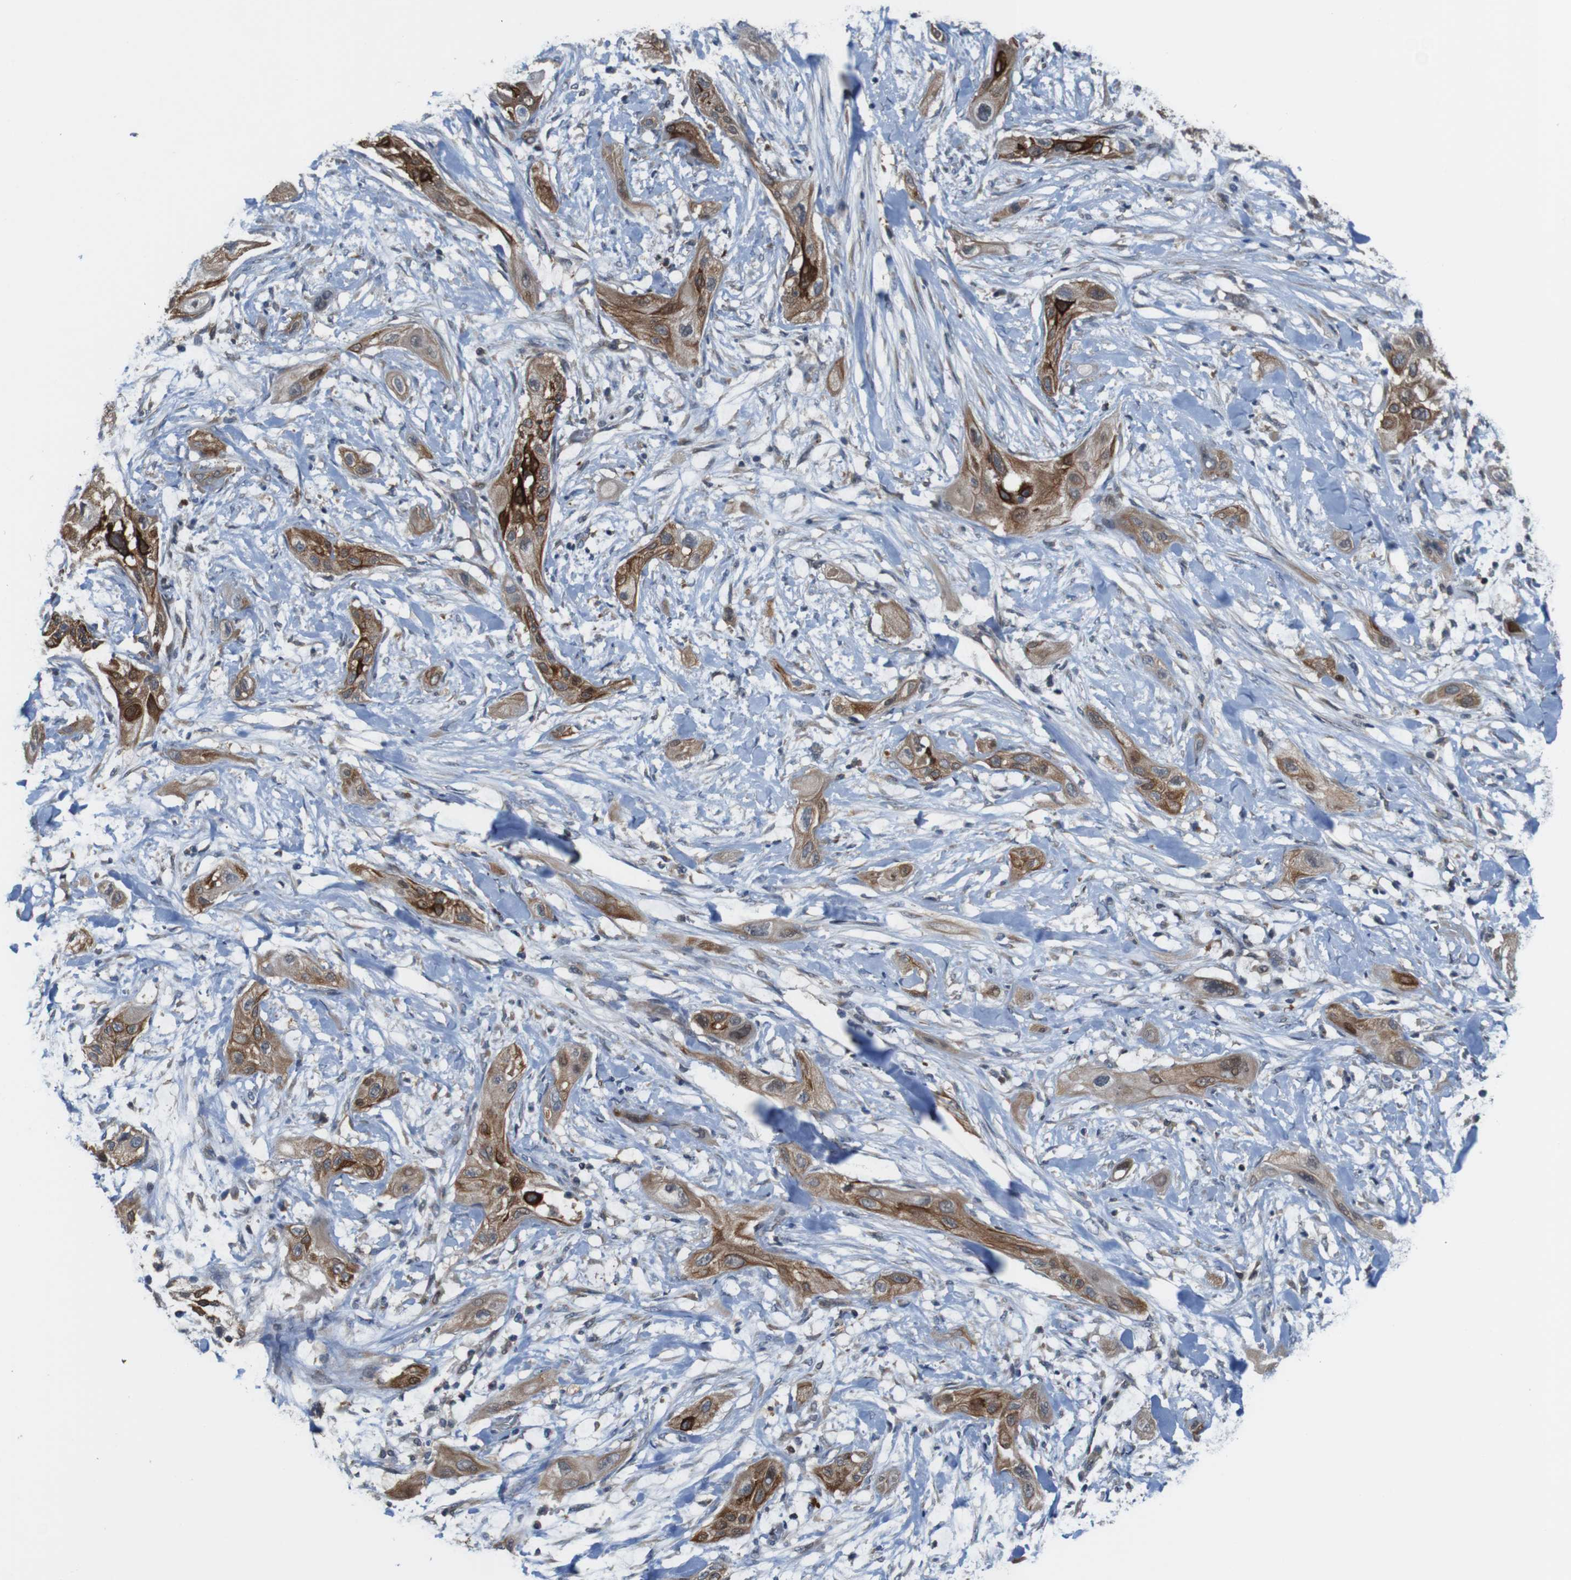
{"staining": {"intensity": "moderate", "quantity": ">75%", "location": "cytoplasmic/membranous"}, "tissue": "lung cancer", "cell_type": "Tumor cells", "image_type": "cancer", "snomed": [{"axis": "morphology", "description": "Squamous cell carcinoma, NOS"}, {"axis": "topography", "description": "Lung"}], "caption": "Squamous cell carcinoma (lung) stained with IHC displays moderate cytoplasmic/membranous expression in approximately >75% of tumor cells. (DAB (3,3'-diaminobenzidine) = brown stain, brightfield microscopy at high magnification).", "gene": "PCOLCE2", "patient": {"sex": "female", "age": 47}}